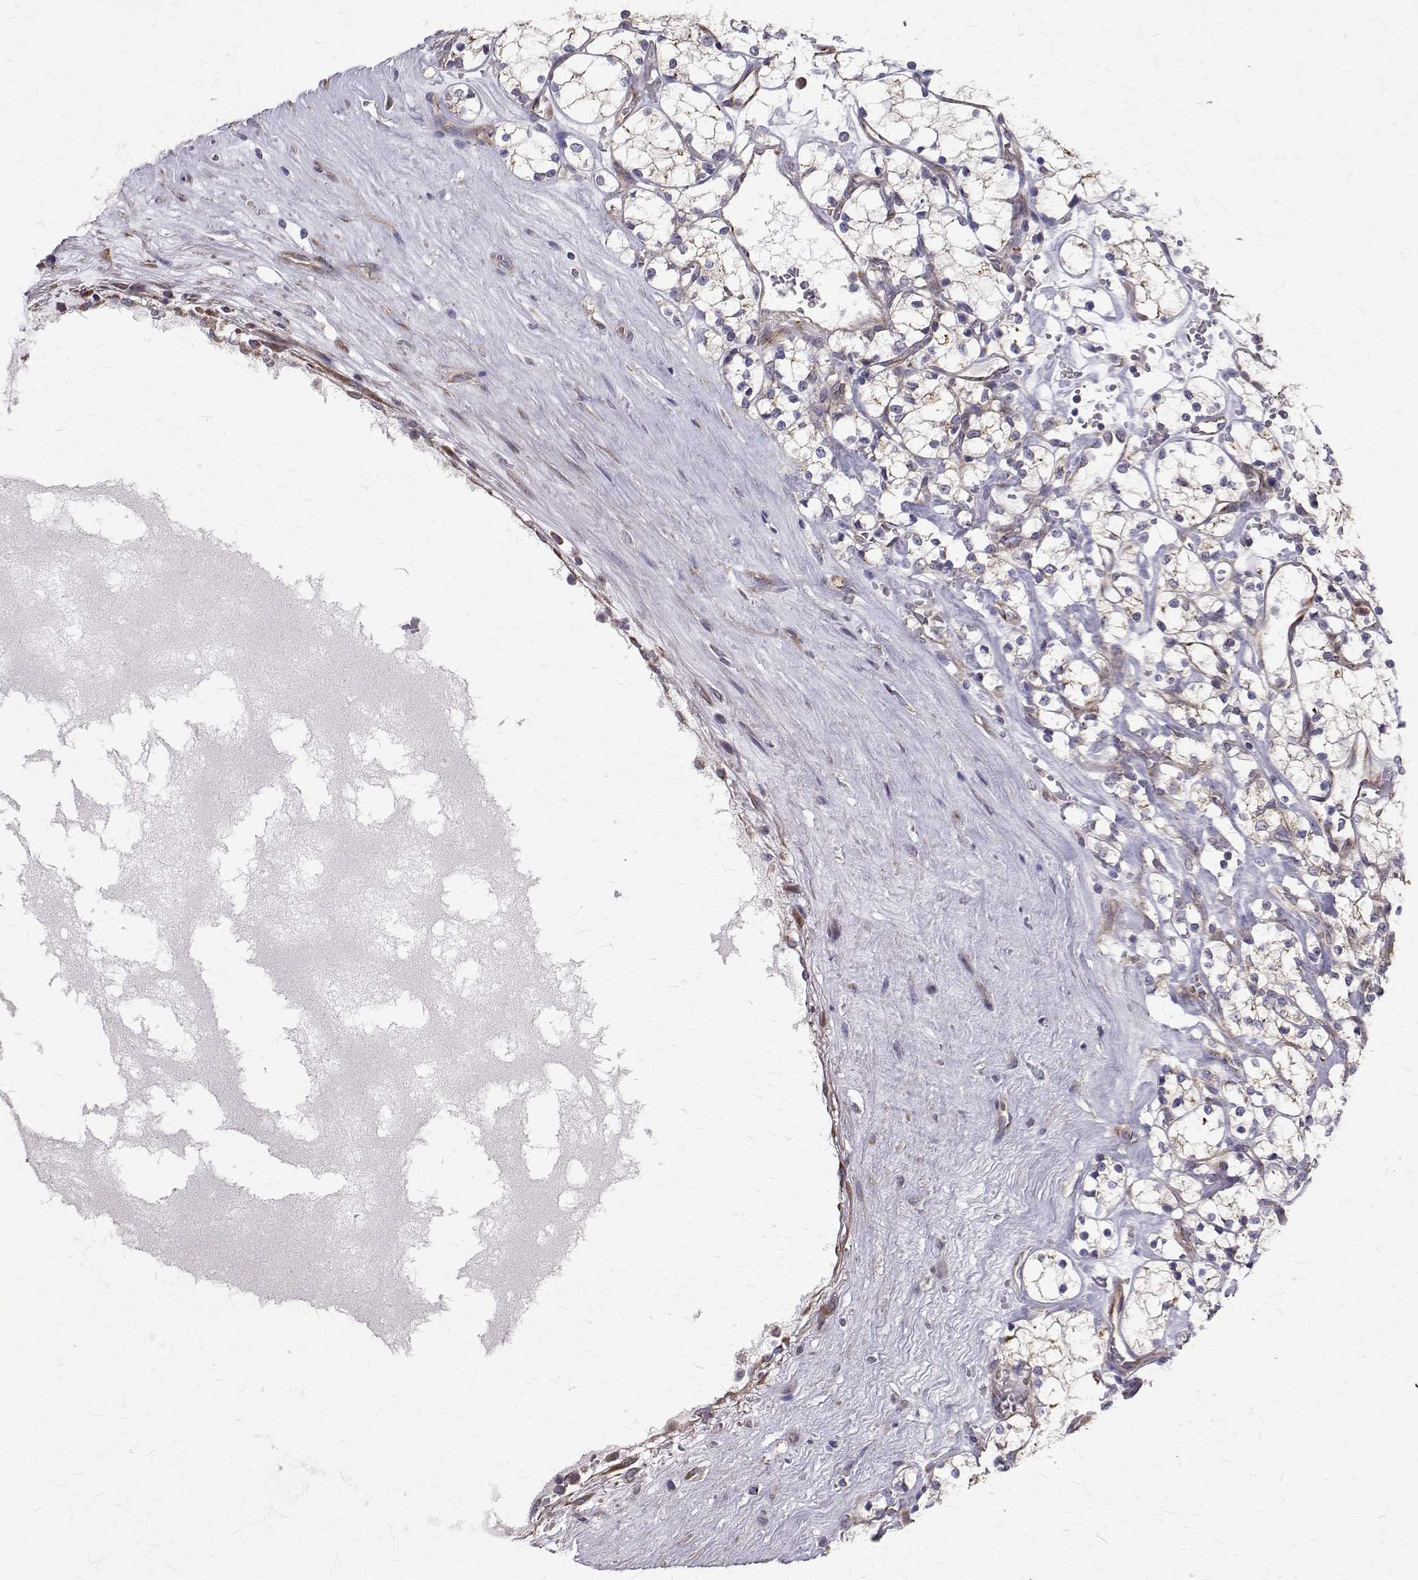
{"staining": {"intensity": "negative", "quantity": "none", "location": "none"}, "tissue": "renal cancer", "cell_type": "Tumor cells", "image_type": "cancer", "snomed": [{"axis": "morphology", "description": "Adenocarcinoma, NOS"}, {"axis": "topography", "description": "Kidney"}], "caption": "Immunohistochemical staining of human renal cancer (adenocarcinoma) displays no significant staining in tumor cells. (Stains: DAB immunohistochemistry (IHC) with hematoxylin counter stain, Microscopy: brightfield microscopy at high magnification).", "gene": "ARFGAP1", "patient": {"sex": "female", "age": 69}}